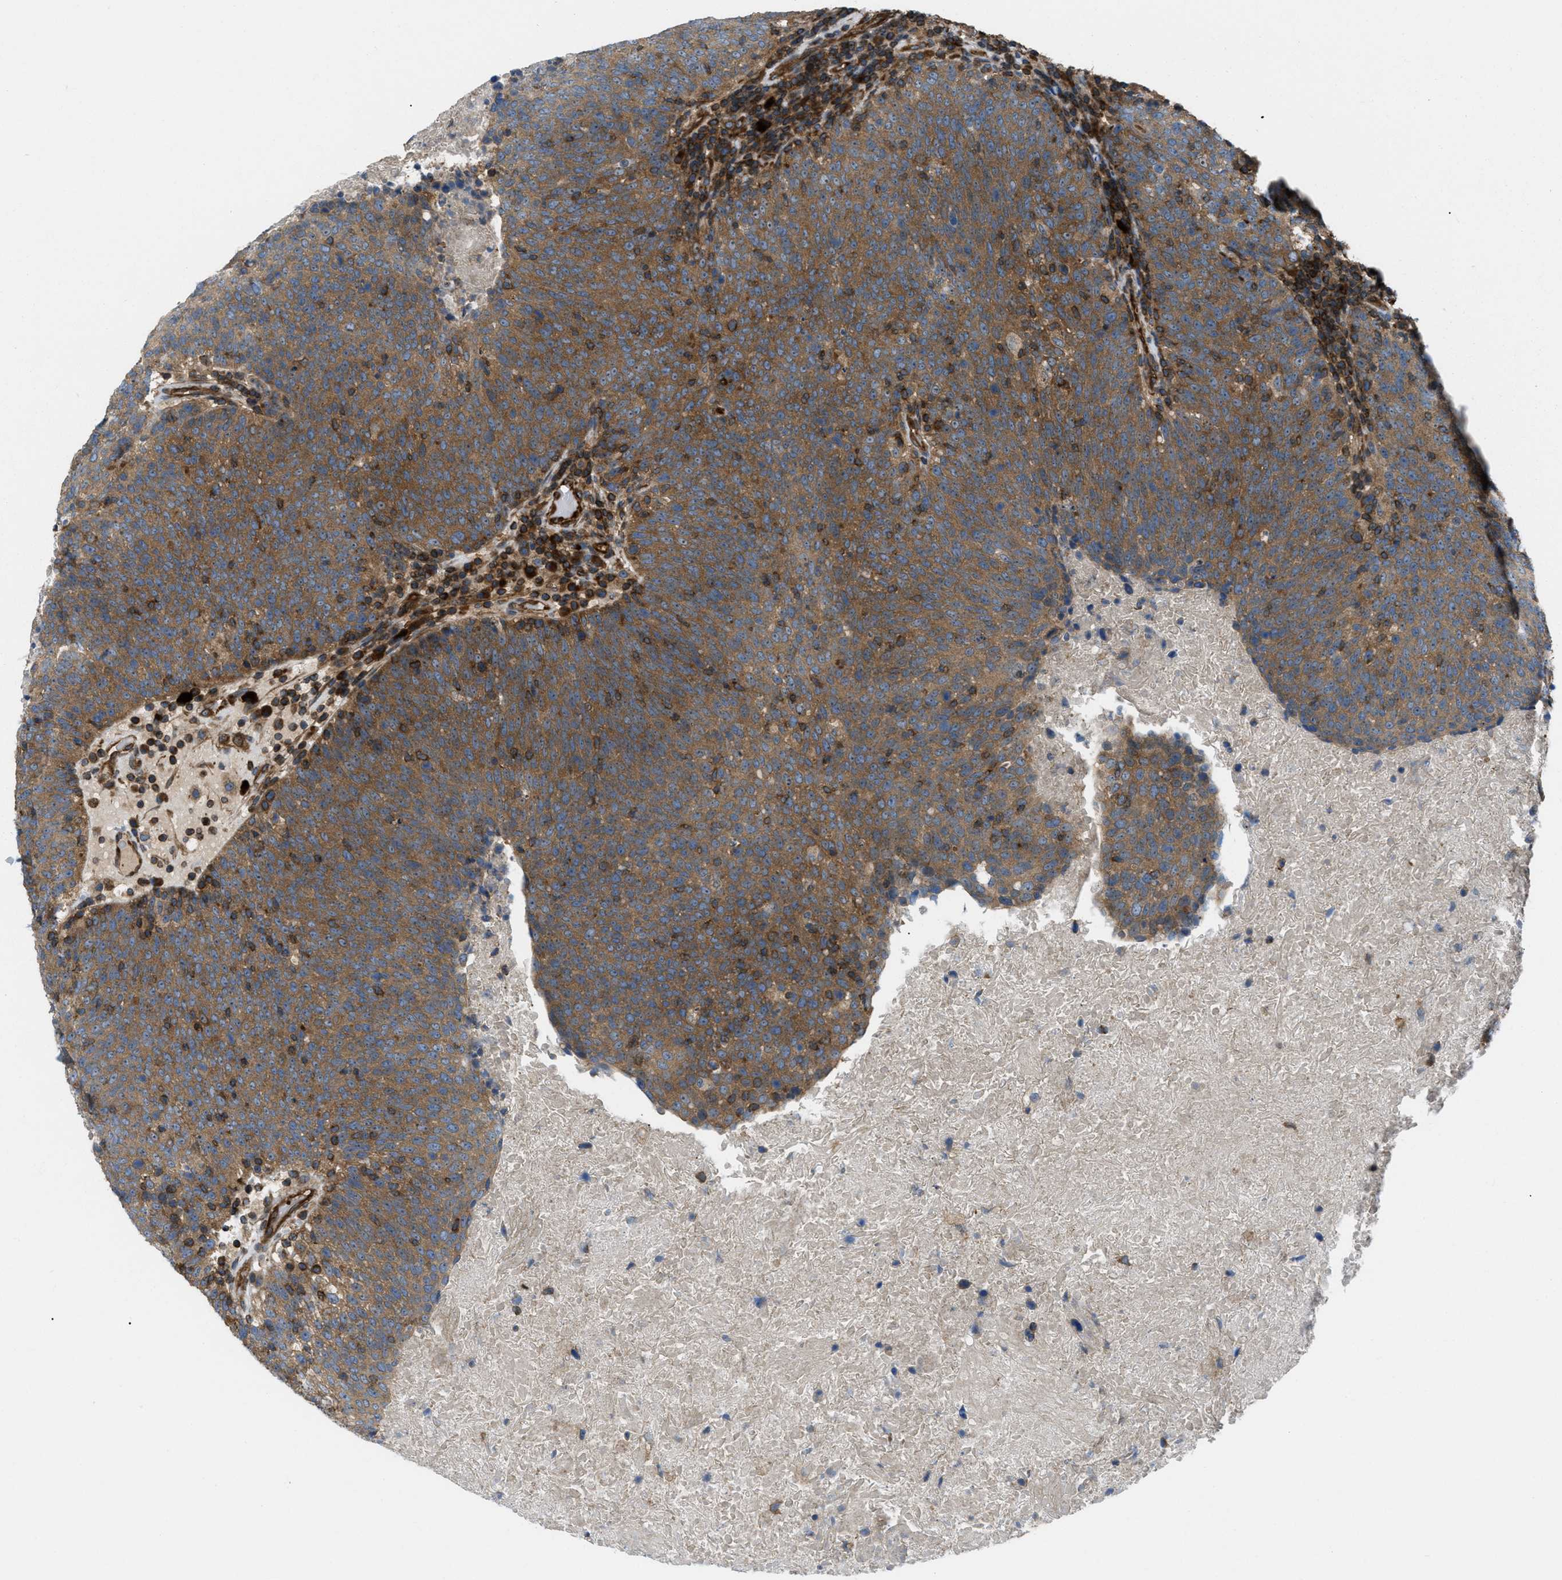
{"staining": {"intensity": "moderate", "quantity": ">75%", "location": "cytoplasmic/membranous"}, "tissue": "head and neck cancer", "cell_type": "Tumor cells", "image_type": "cancer", "snomed": [{"axis": "morphology", "description": "Squamous cell carcinoma, NOS"}, {"axis": "morphology", "description": "Squamous cell carcinoma, metastatic, NOS"}, {"axis": "topography", "description": "Lymph node"}, {"axis": "topography", "description": "Head-Neck"}], "caption": "IHC micrograph of neoplastic tissue: head and neck cancer stained using IHC displays medium levels of moderate protein expression localized specifically in the cytoplasmic/membranous of tumor cells, appearing as a cytoplasmic/membranous brown color.", "gene": "ATP2A3", "patient": {"sex": "male", "age": 62}}